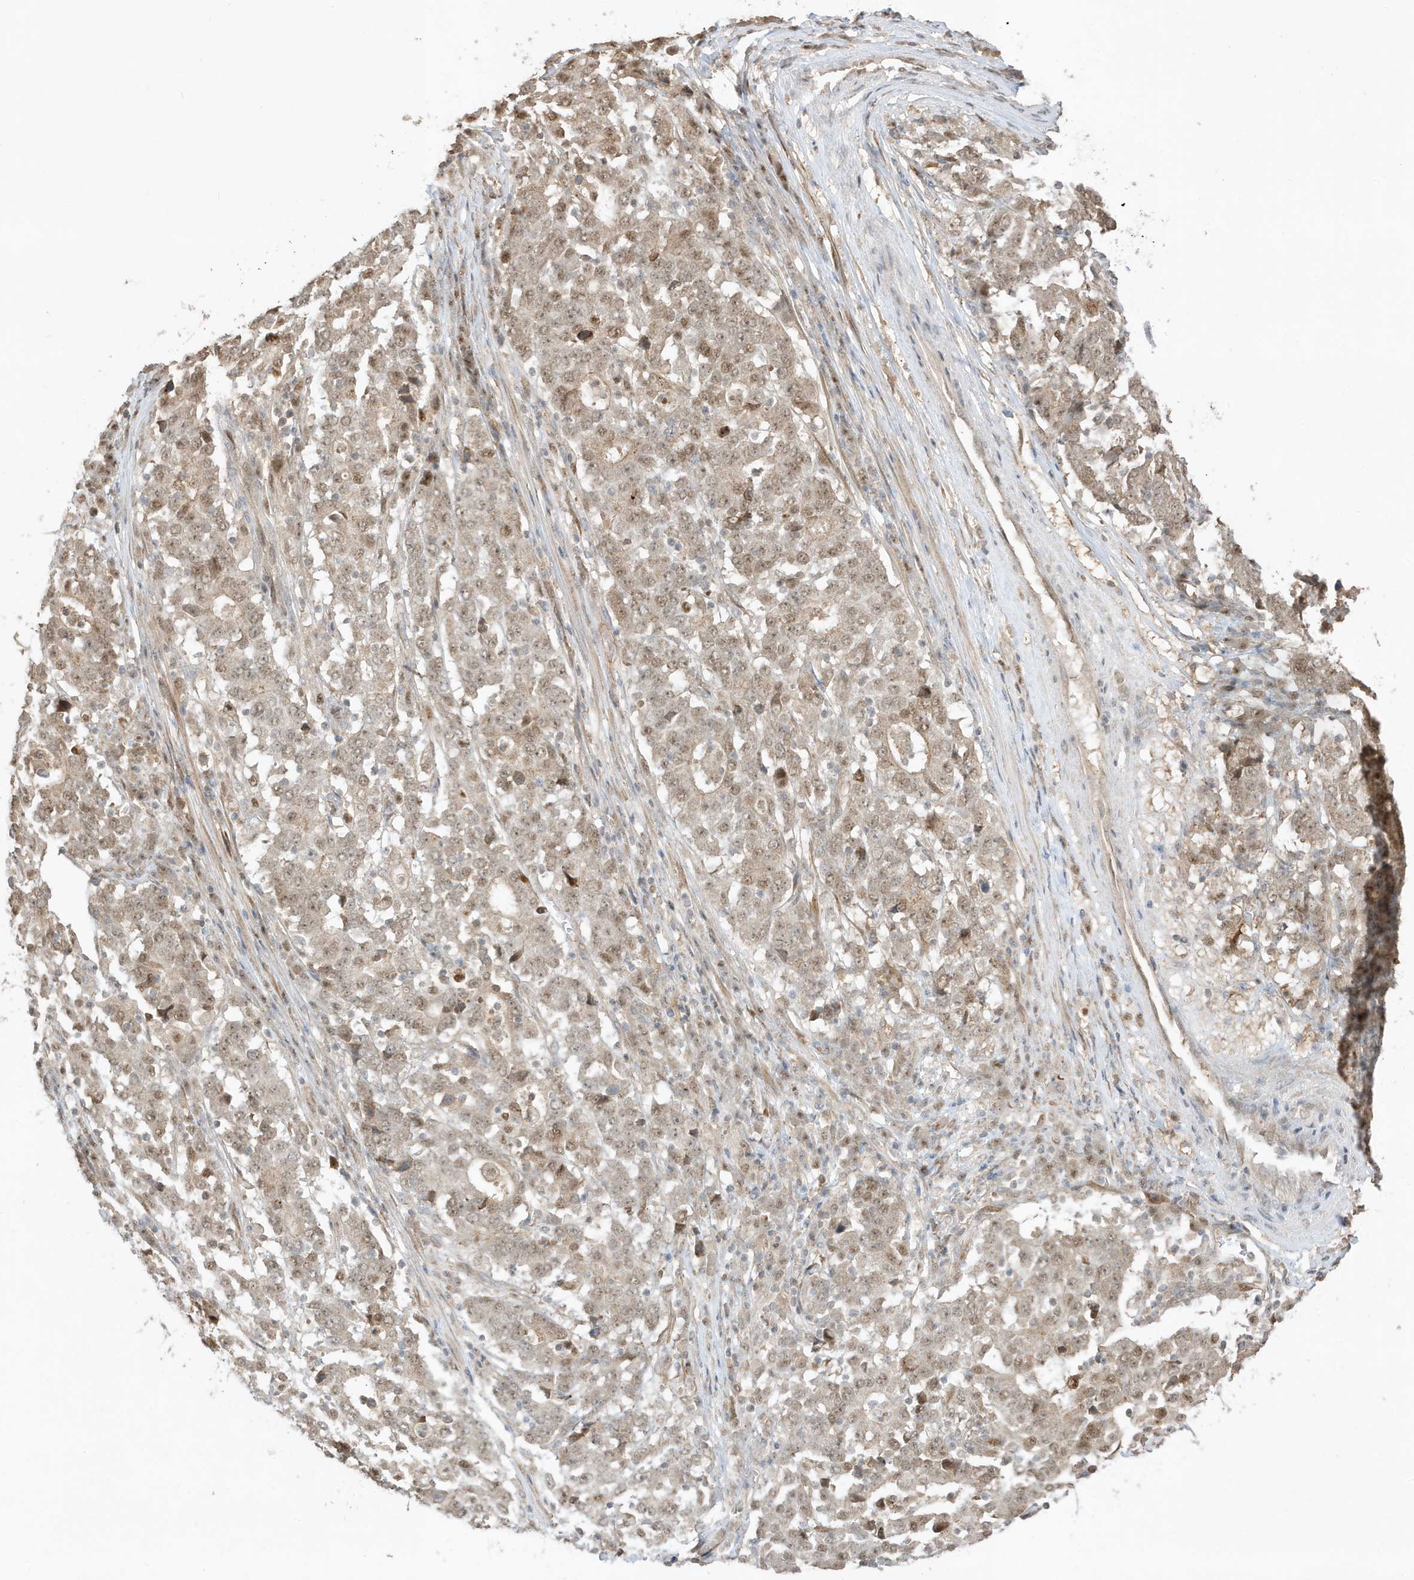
{"staining": {"intensity": "moderate", "quantity": "25%-75%", "location": "cytoplasmic/membranous,nuclear"}, "tissue": "stomach cancer", "cell_type": "Tumor cells", "image_type": "cancer", "snomed": [{"axis": "morphology", "description": "Adenocarcinoma, NOS"}, {"axis": "topography", "description": "Stomach"}], "caption": "Immunohistochemistry (IHC) (DAB (3,3'-diaminobenzidine)) staining of human stomach cancer (adenocarcinoma) displays moderate cytoplasmic/membranous and nuclear protein staining in approximately 25%-75% of tumor cells.", "gene": "ZBTB41", "patient": {"sex": "male", "age": 59}}